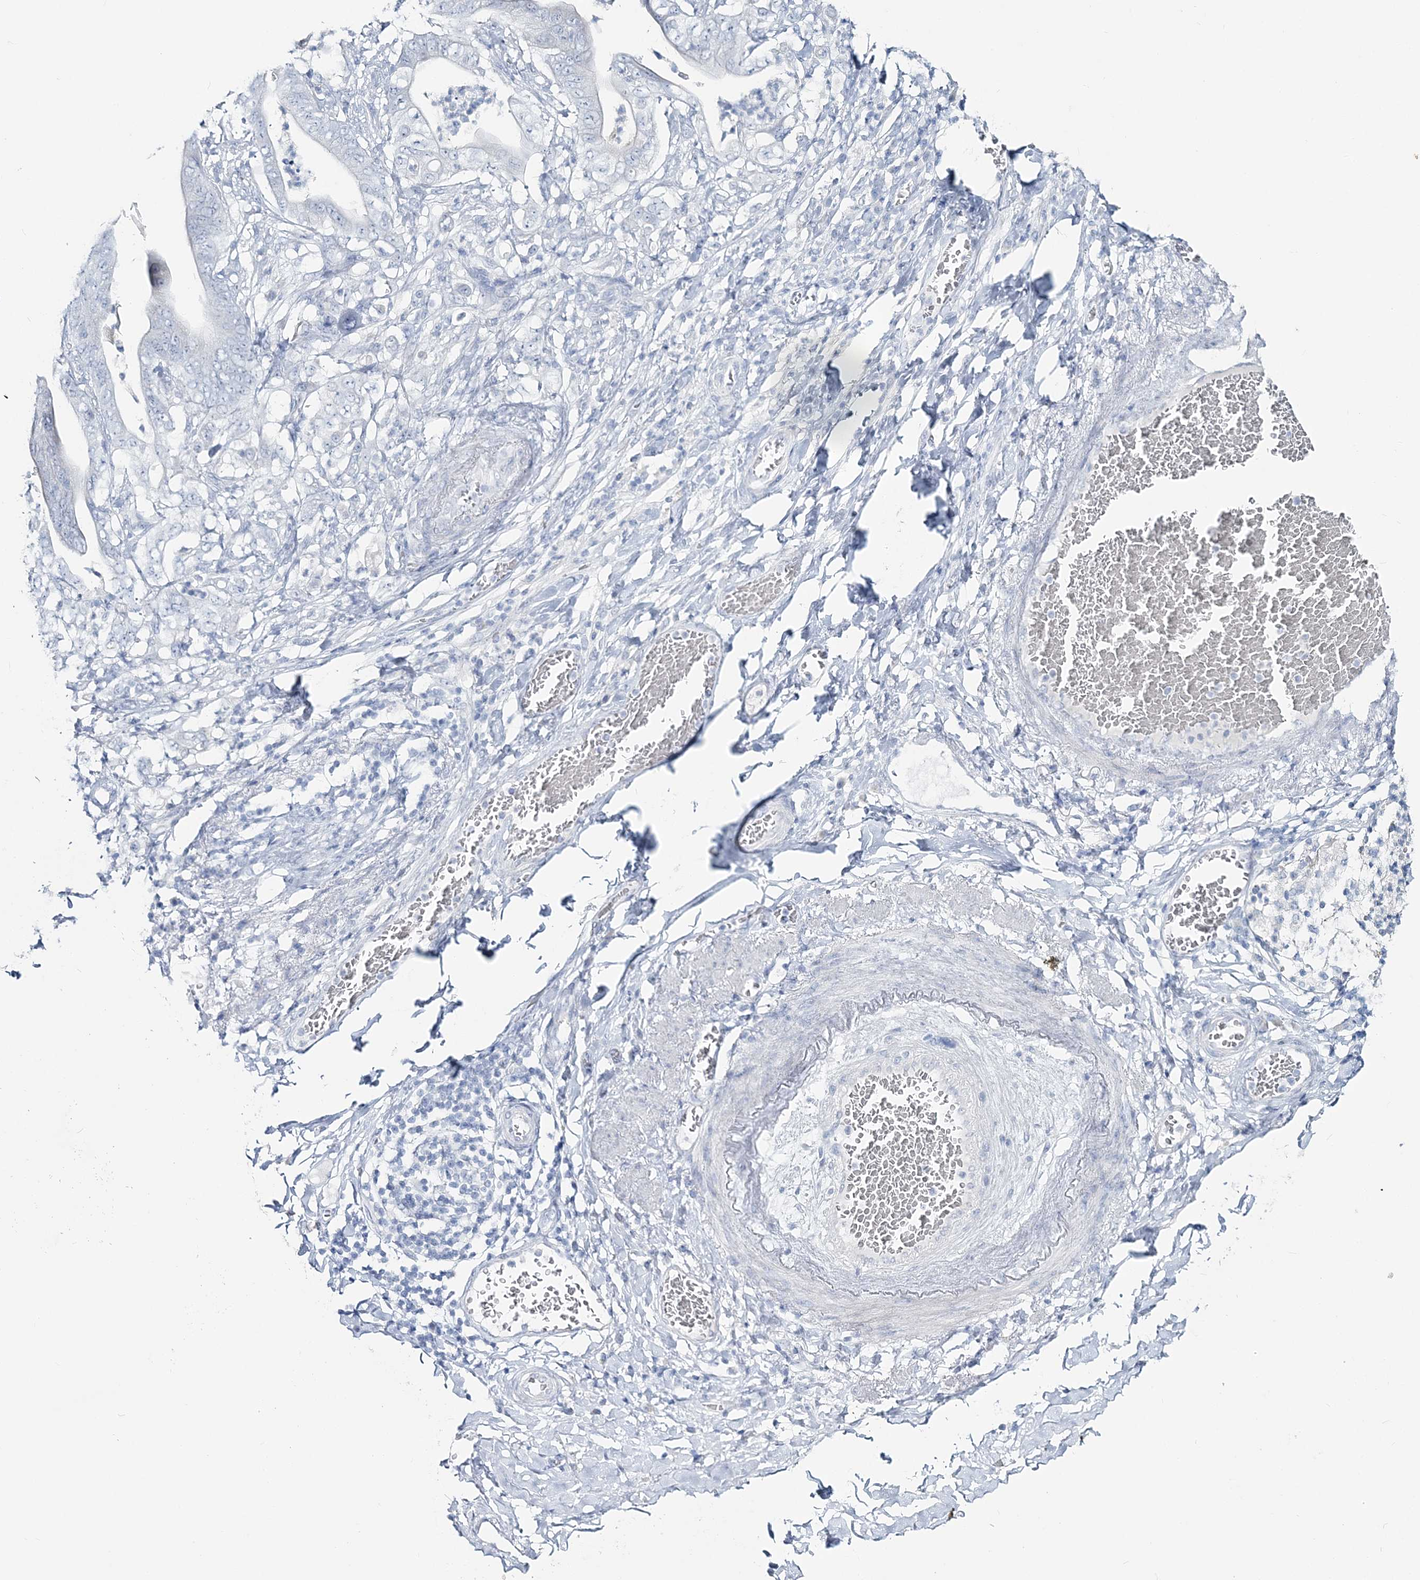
{"staining": {"intensity": "negative", "quantity": "none", "location": "none"}, "tissue": "stomach cancer", "cell_type": "Tumor cells", "image_type": "cancer", "snomed": [{"axis": "morphology", "description": "Adenocarcinoma, NOS"}, {"axis": "topography", "description": "Stomach"}], "caption": "There is no significant expression in tumor cells of adenocarcinoma (stomach).", "gene": "CYP3A4", "patient": {"sex": "female", "age": 73}}